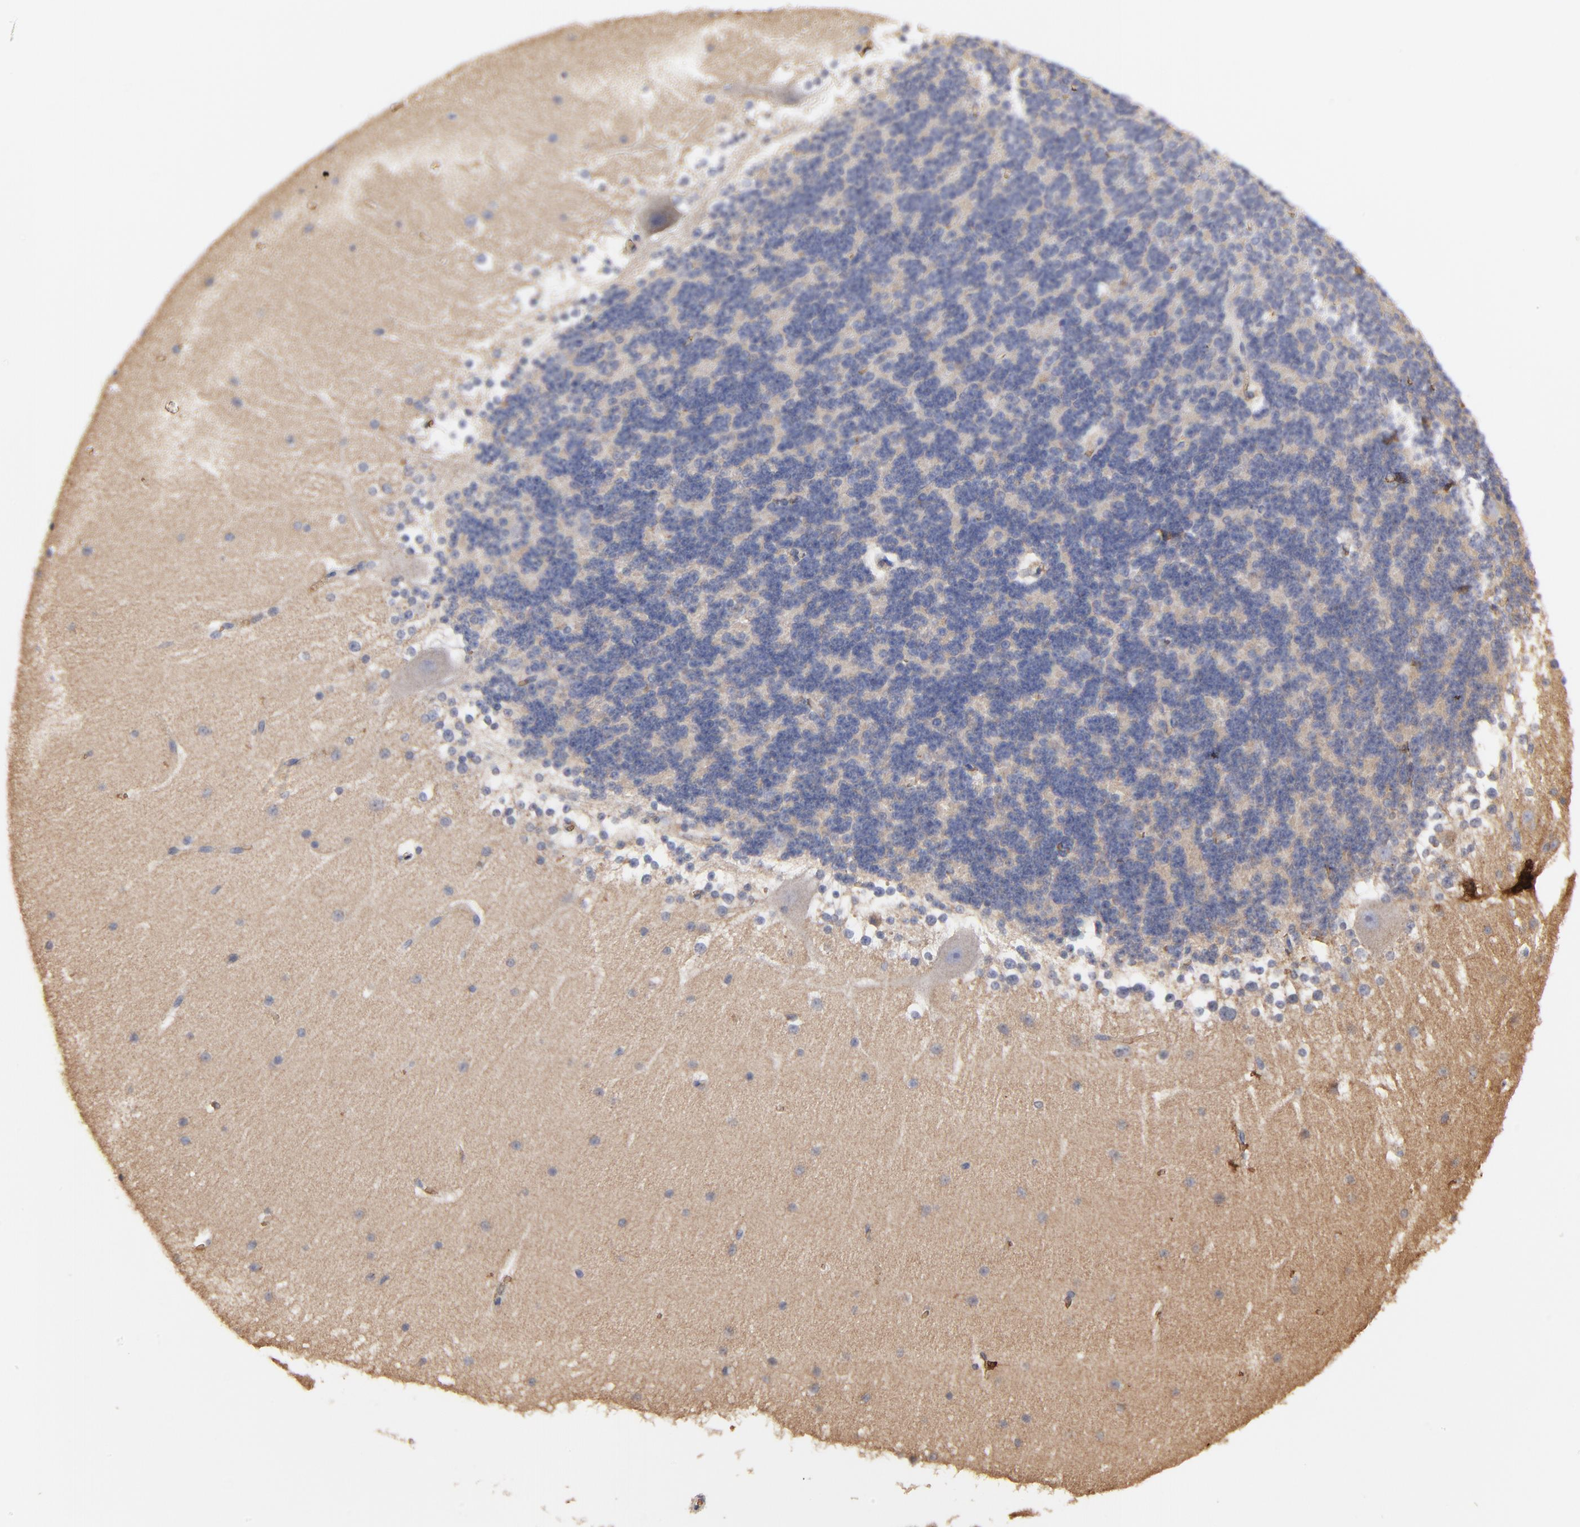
{"staining": {"intensity": "negative", "quantity": "none", "location": "none"}, "tissue": "cerebellum", "cell_type": "Cells in granular layer", "image_type": "normal", "snomed": [{"axis": "morphology", "description": "Normal tissue, NOS"}, {"axis": "topography", "description": "Cerebellum"}], "caption": "The histopathology image reveals no significant expression in cells in granular layer of cerebellum.", "gene": "PAG1", "patient": {"sex": "female", "age": 19}}